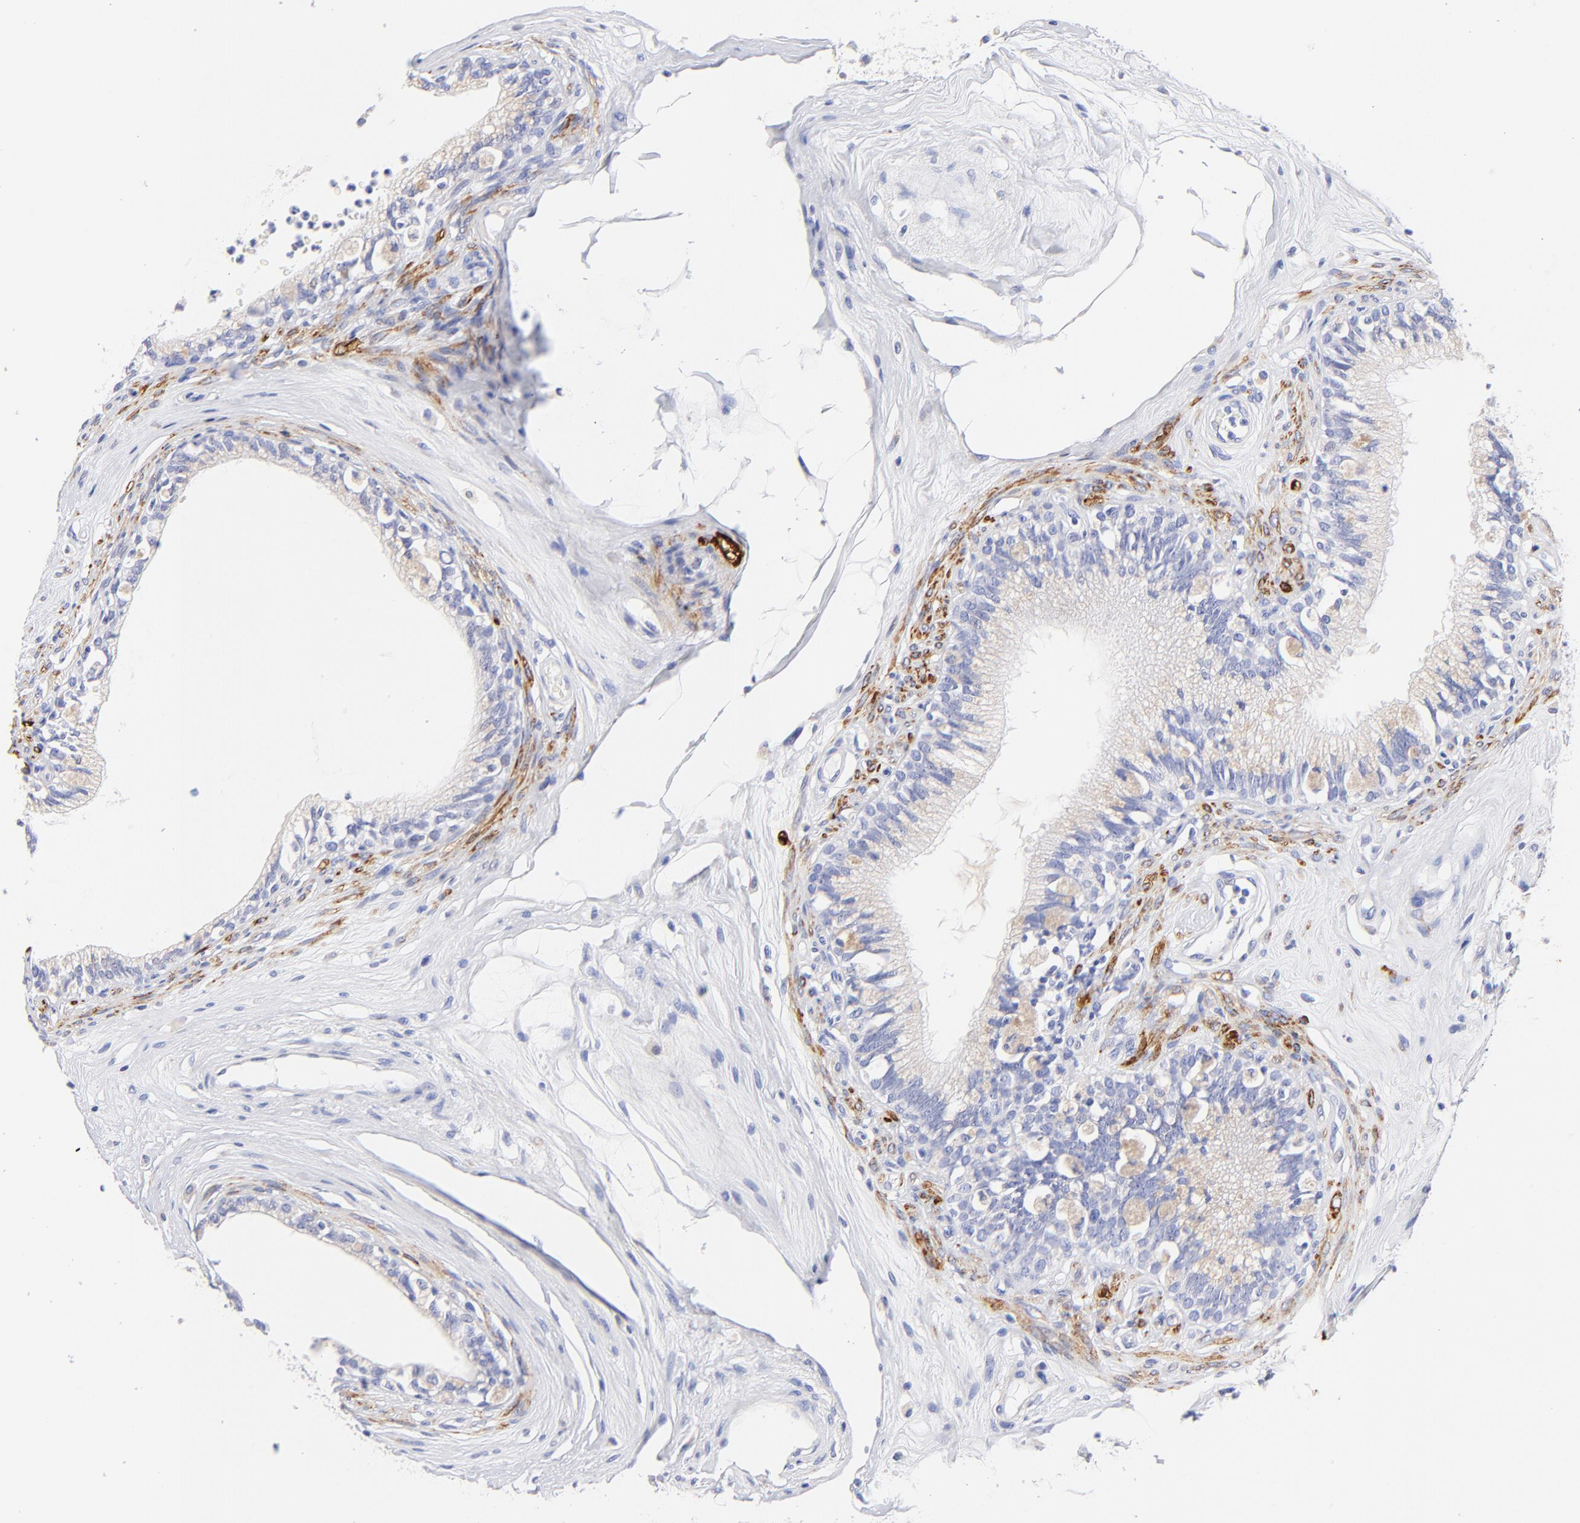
{"staining": {"intensity": "negative", "quantity": "none", "location": "none"}, "tissue": "epididymis", "cell_type": "Glandular cells", "image_type": "normal", "snomed": [{"axis": "morphology", "description": "Normal tissue, NOS"}, {"axis": "morphology", "description": "Inflammation, NOS"}, {"axis": "topography", "description": "Epididymis"}], "caption": "DAB (3,3'-diaminobenzidine) immunohistochemical staining of normal epididymis shows no significant expression in glandular cells.", "gene": "HORMAD2", "patient": {"sex": "male", "age": 84}}